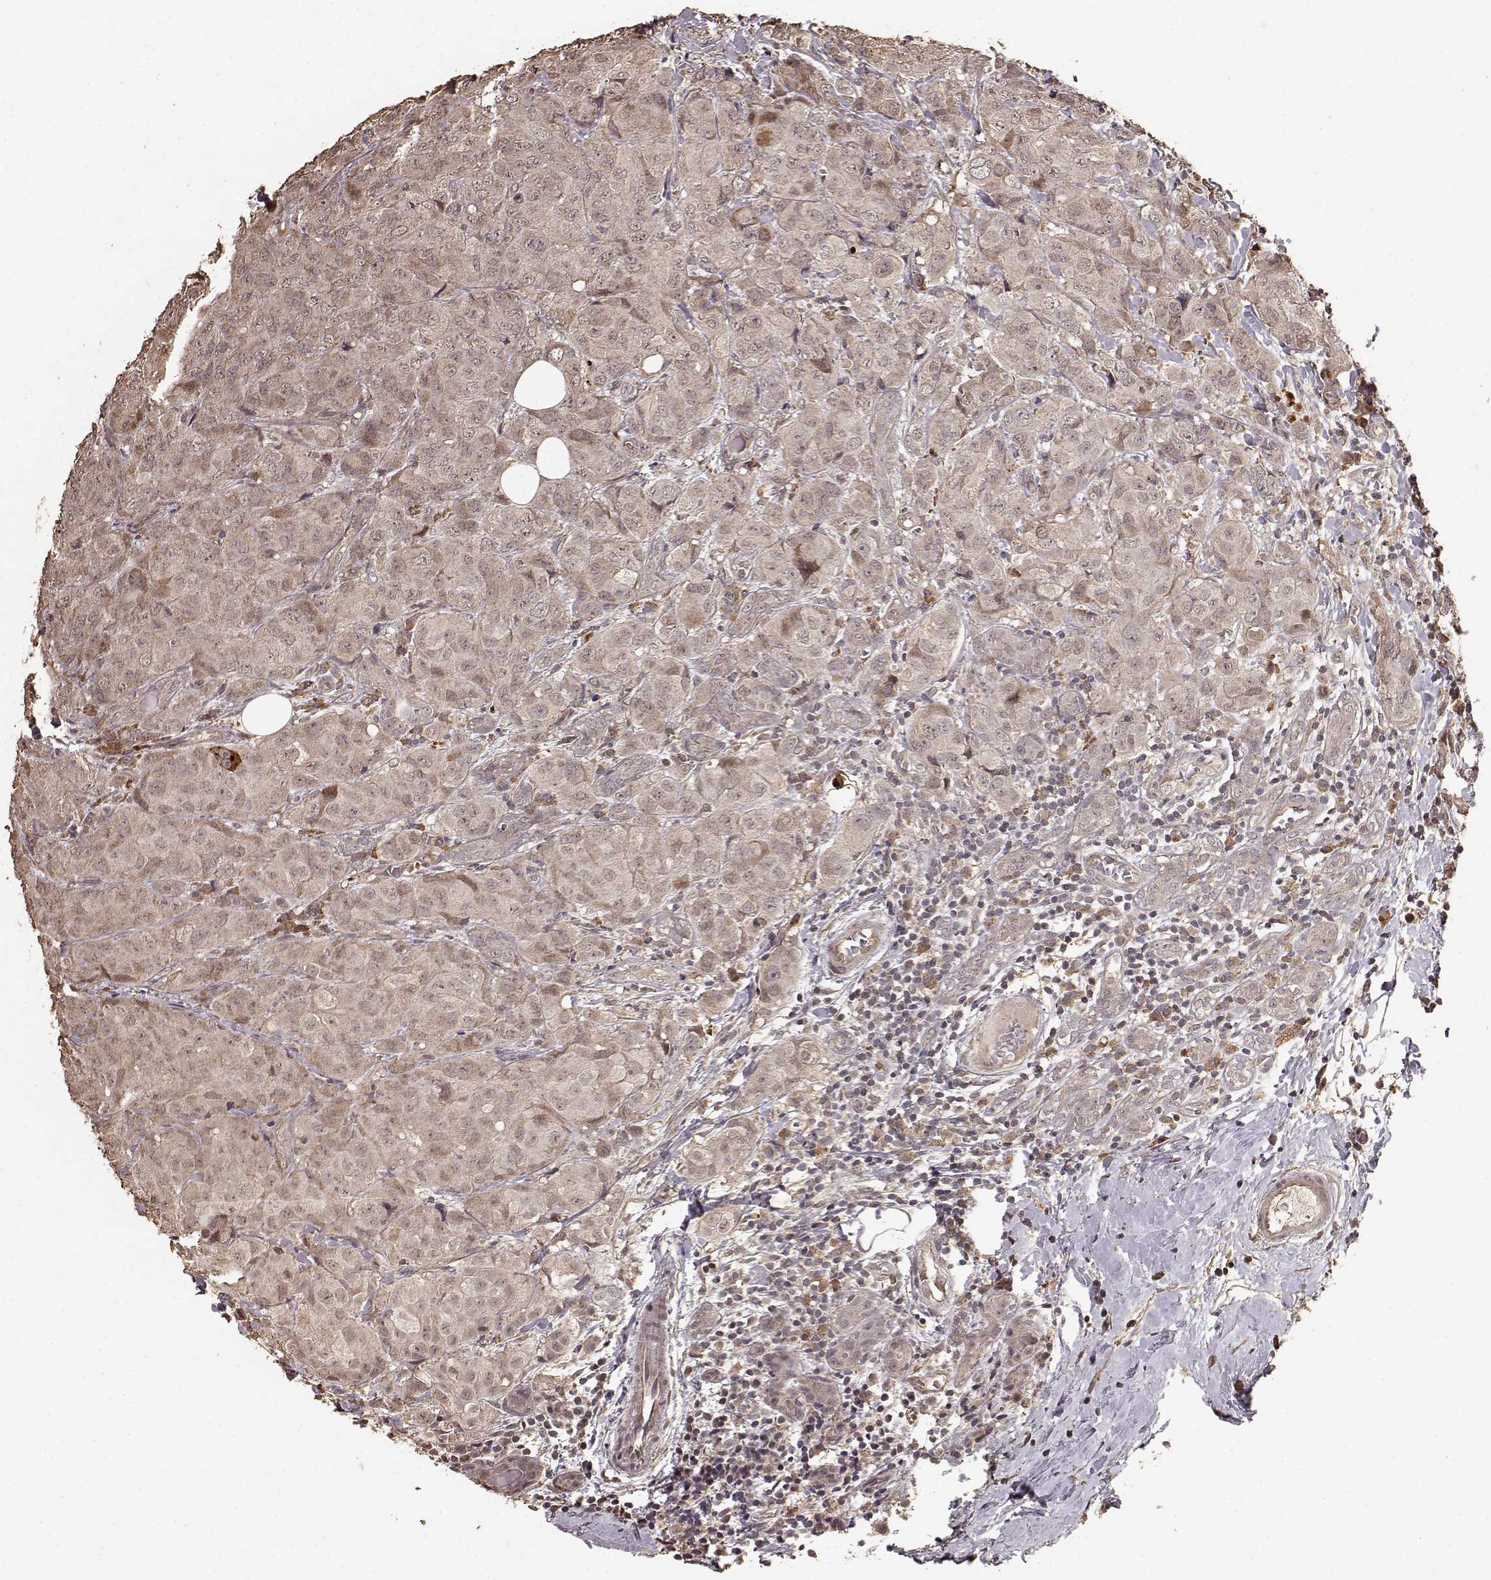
{"staining": {"intensity": "moderate", "quantity": ">75%", "location": "cytoplasmic/membranous"}, "tissue": "breast cancer", "cell_type": "Tumor cells", "image_type": "cancer", "snomed": [{"axis": "morphology", "description": "Duct carcinoma"}, {"axis": "topography", "description": "Breast"}], "caption": "Moderate cytoplasmic/membranous protein positivity is present in about >75% of tumor cells in infiltrating ductal carcinoma (breast).", "gene": "USP15", "patient": {"sex": "female", "age": 43}}